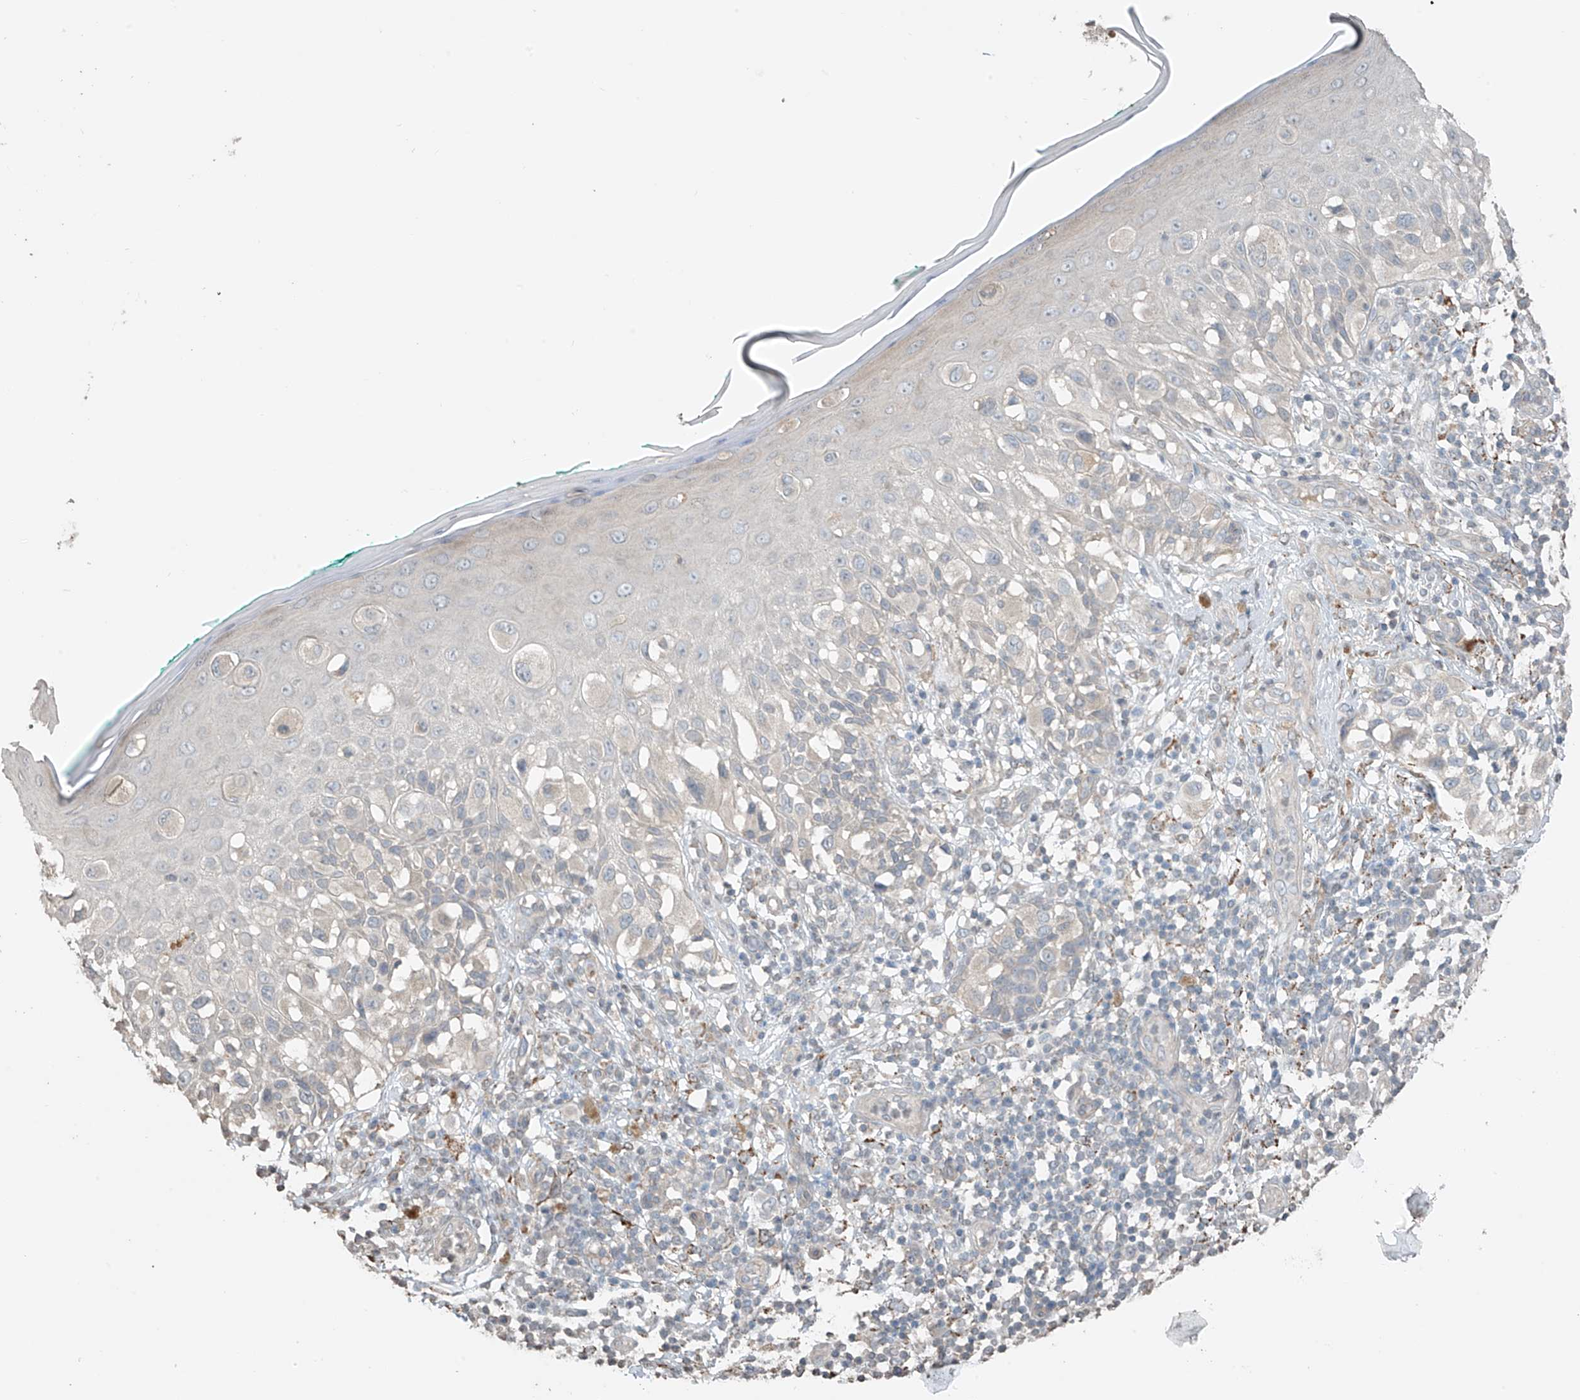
{"staining": {"intensity": "negative", "quantity": "none", "location": "none"}, "tissue": "melanoma", "cell_type": "Tumor cells", "image_type": "cancer", "snomed": [{"axis": "morphology", "description": "Malignant melanoma, NOS"}, {"axis": "topography", "description": "Skin"}], "caption": "Immunohistochemical staining of human malignant melanoma demonstrates no significant staining in tumor cells. (Brightfield microscopy of DAB (3,3'-diaminobenzidine) immunohistochemistry at high magnification).", "gene": "HOXA11", "patient": {"sex": "female", "age": 81}}